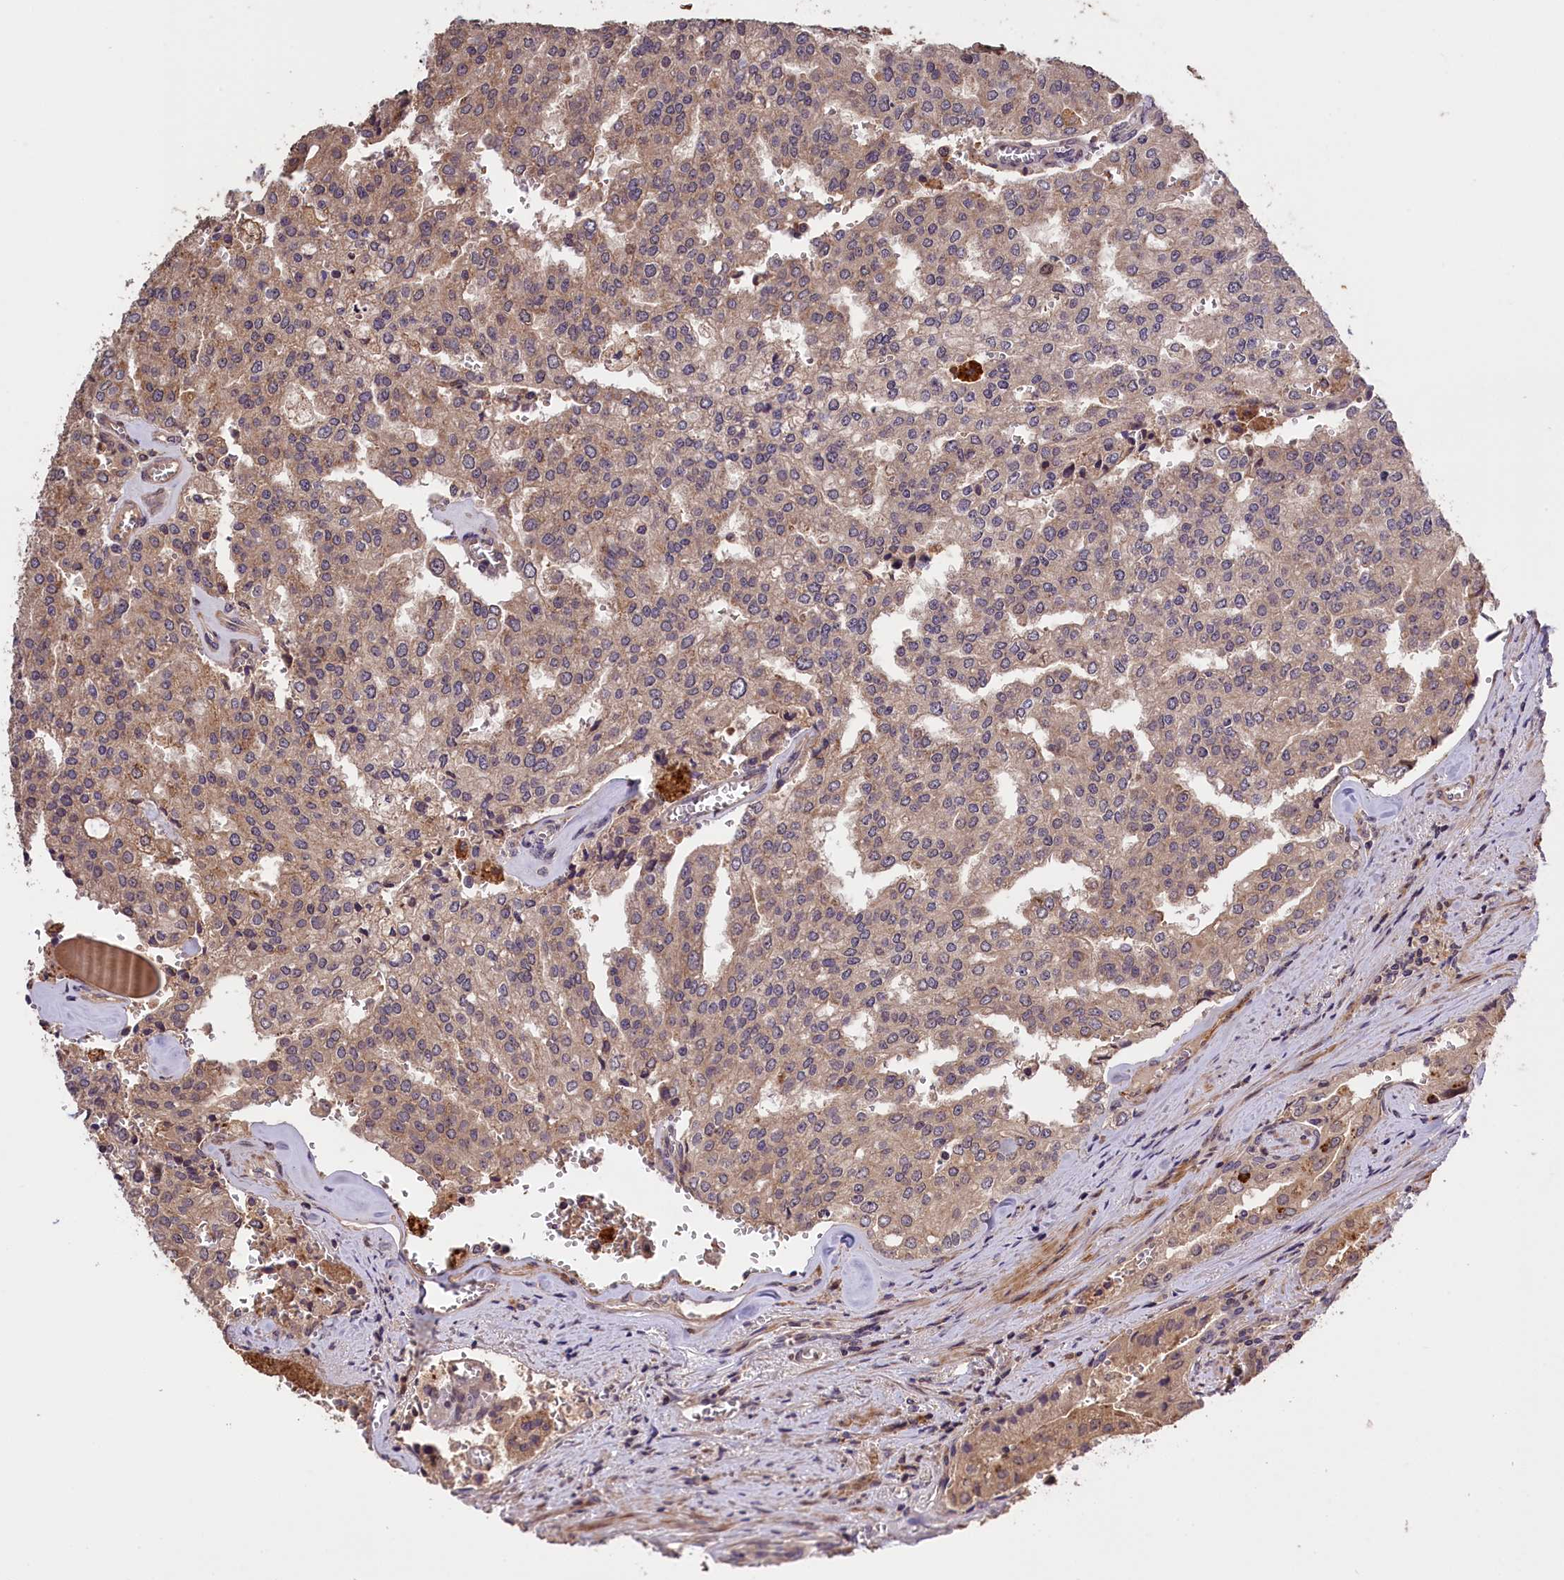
{"staining": {"intensity": "moderate", "quantity": "25%-75%", "location": "cytoplasmic/membranous"}, "tissue": "prostate cancer", "cell_type": "Tumor cells", "image_type": "cancer", "snomed": [{"axis": "morphology", "description": "Adenocarcinoma, High grade"}, {"axis": "topography", "description": "Prostate"}], "caption": "Immunohistochemistry (DAB) staining of prostate adenocarcinoma (high-grade) exhibits moderate cytoplasmic/membranous protein expression in about 25%-75% of tumor cells.", "gene": "DNAJB9", "patient": {"sex": "male", "age": 68}}